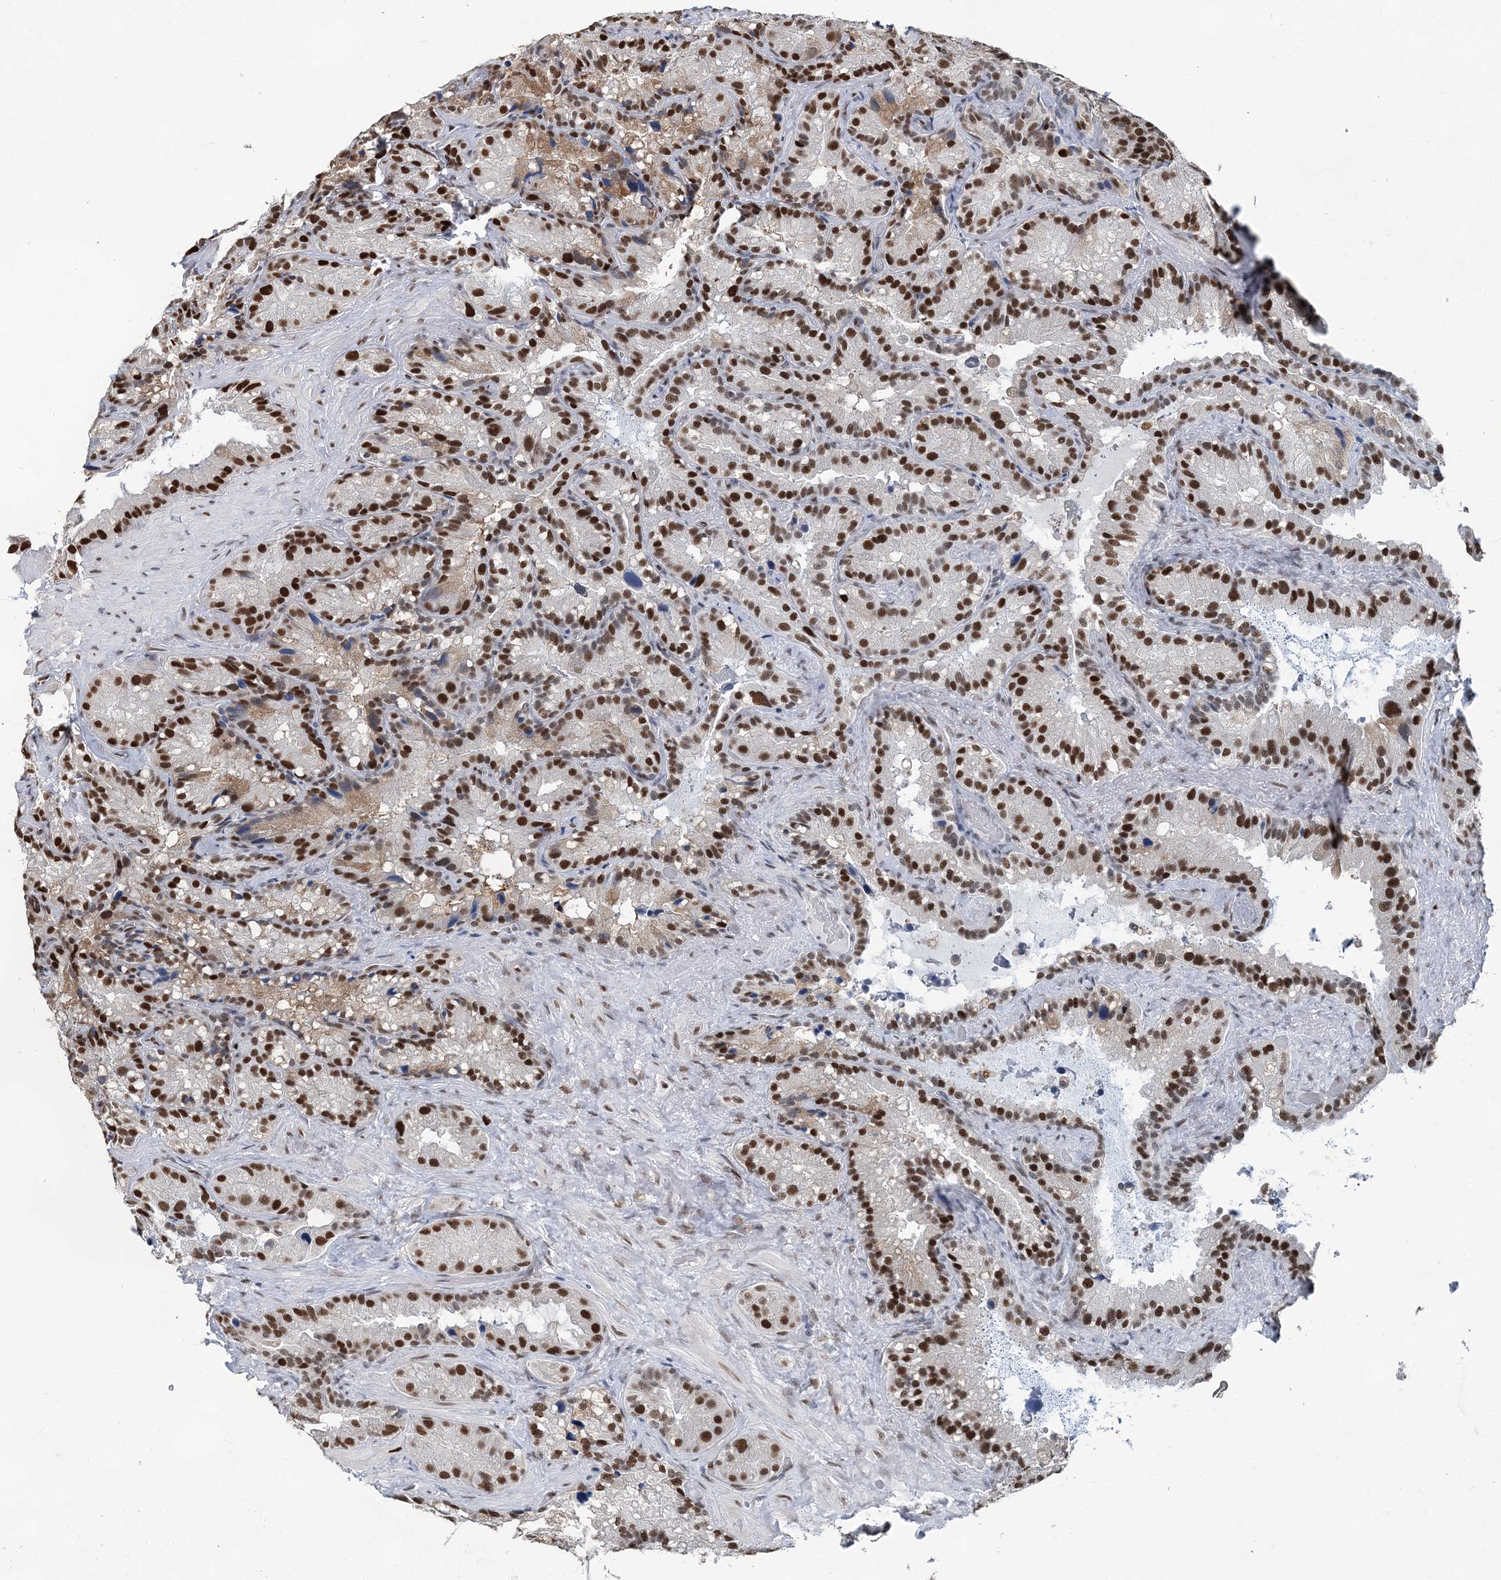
{"staining": {"intensity": "strong", "quantity": ">75%", "location": "nuclear"}, "tissue": "seminal vesicle", "cell_type": "Glandular cells", "image_type": "normal", "snomed": [{"axis": "morphology", "description": "Normal tissue, NOS"}, {"axis": "topography", "description": "Prostate"}, {"axis": "topography", "description": "Seminal veicle"}], "caption": "Immunohistochemistry (IHC) photomicrograph of benign seminal vesicle: human seminal vesicle stained using immunohistochemistry reveals high levels of strong protein expression localized specifically in the nuclear of glandular cells, appearing as a nuclear brown color.", "gene": "HAT1", "patient": {"sex": "male", "age": 68}}